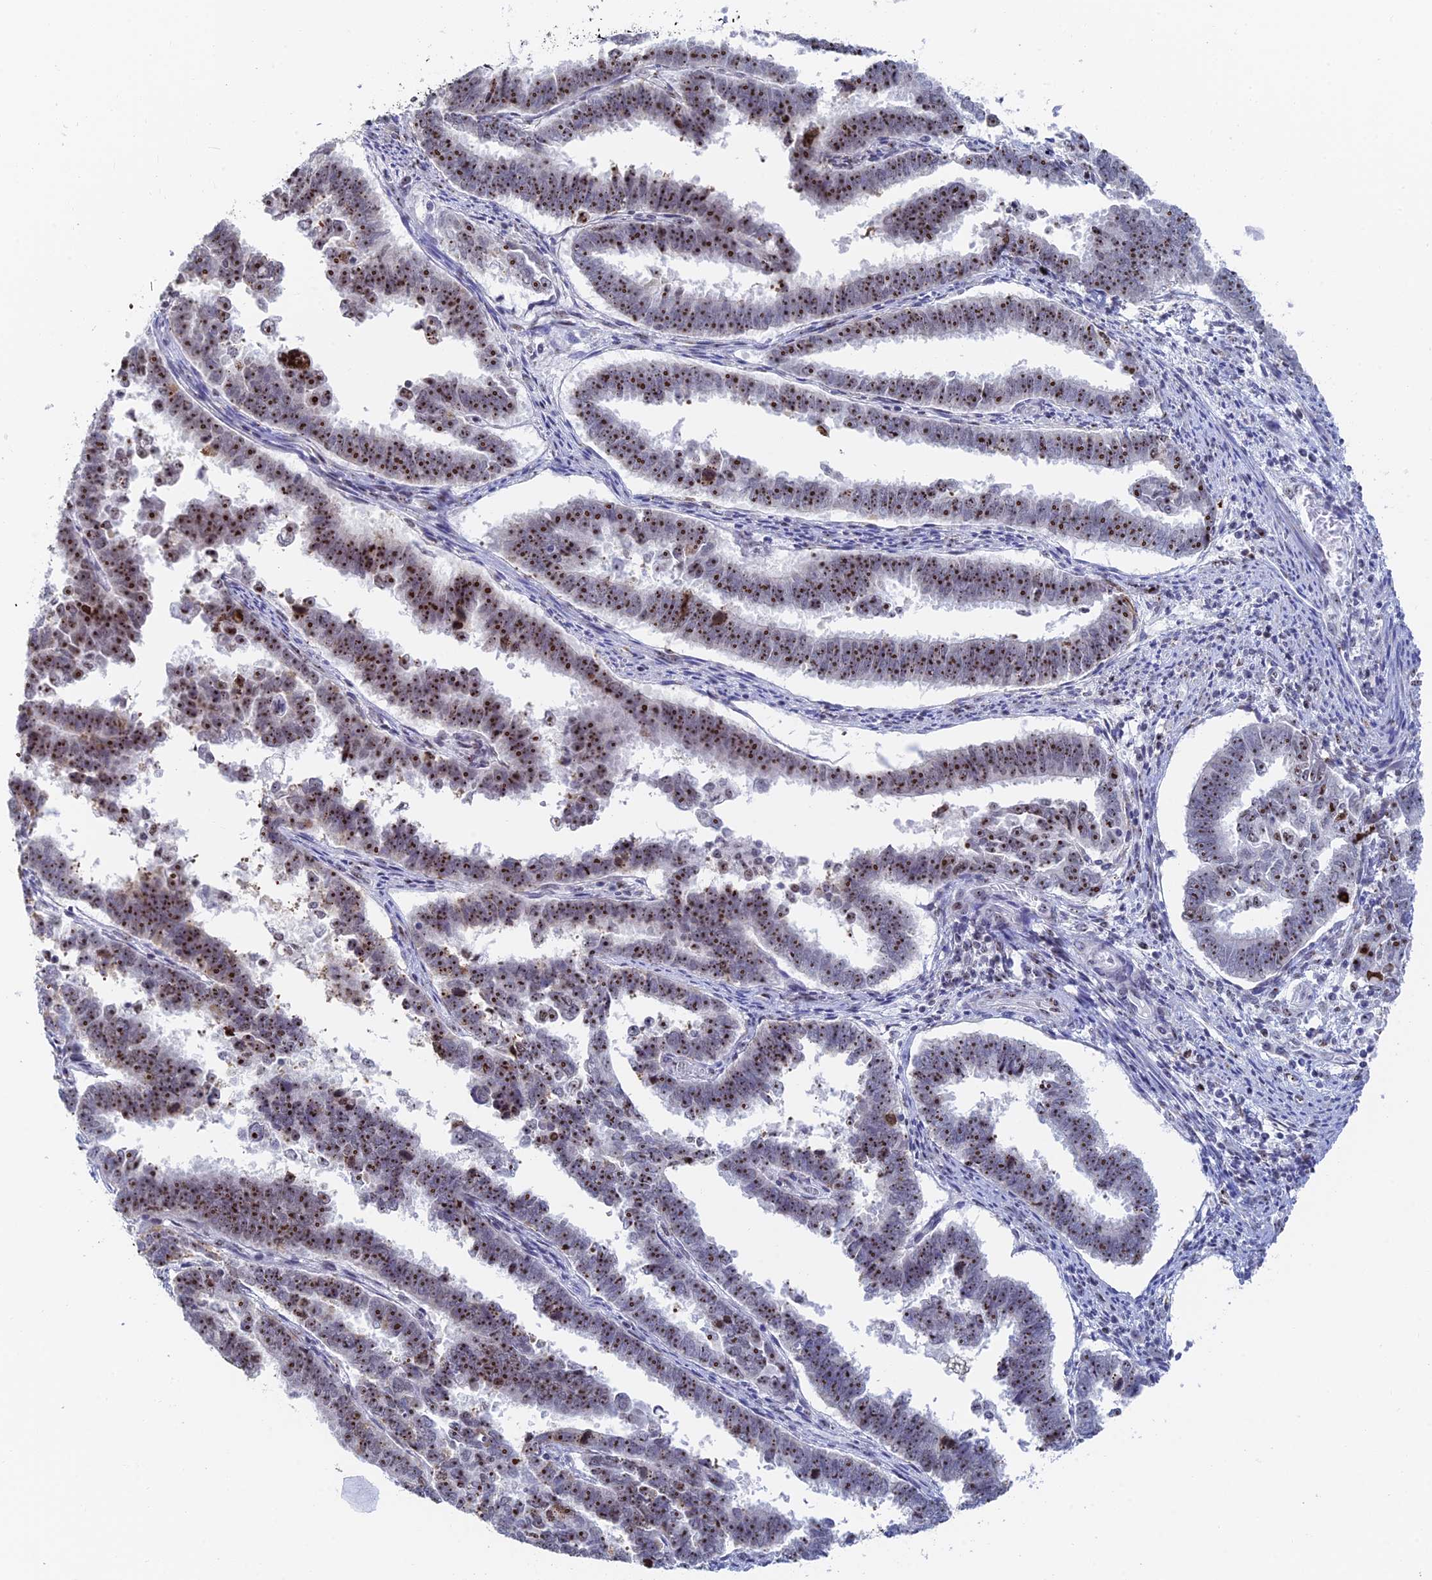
{"staining": {"intensity": "strong", "quantity": ">75%", "location": "nuclear"}, "tissue": "endometrial cancer", "cell_type": "Tumor cells", "image_type": "cancer", "snomed": [{"axis": "morphology", "description": "Adenocarcinoma, NOS"}, {"axis": "topography", "description": "Endometrium"}], "caption": "Immunohistochemistry (IHC) staining of adenocarcinoma (endometrial), which displays high levels of strong nuclear positivity in approximately >75% of tumor cells indicating strong nuclear protein expression. The staining was performed using DAB (3,3'-diaminobenzidine) (brown) for protein detection and nuclei were counterstained in hematoxylin (blue).", "gene": "RSL1D1", "patient": {"sex": "female", "age": 75}}